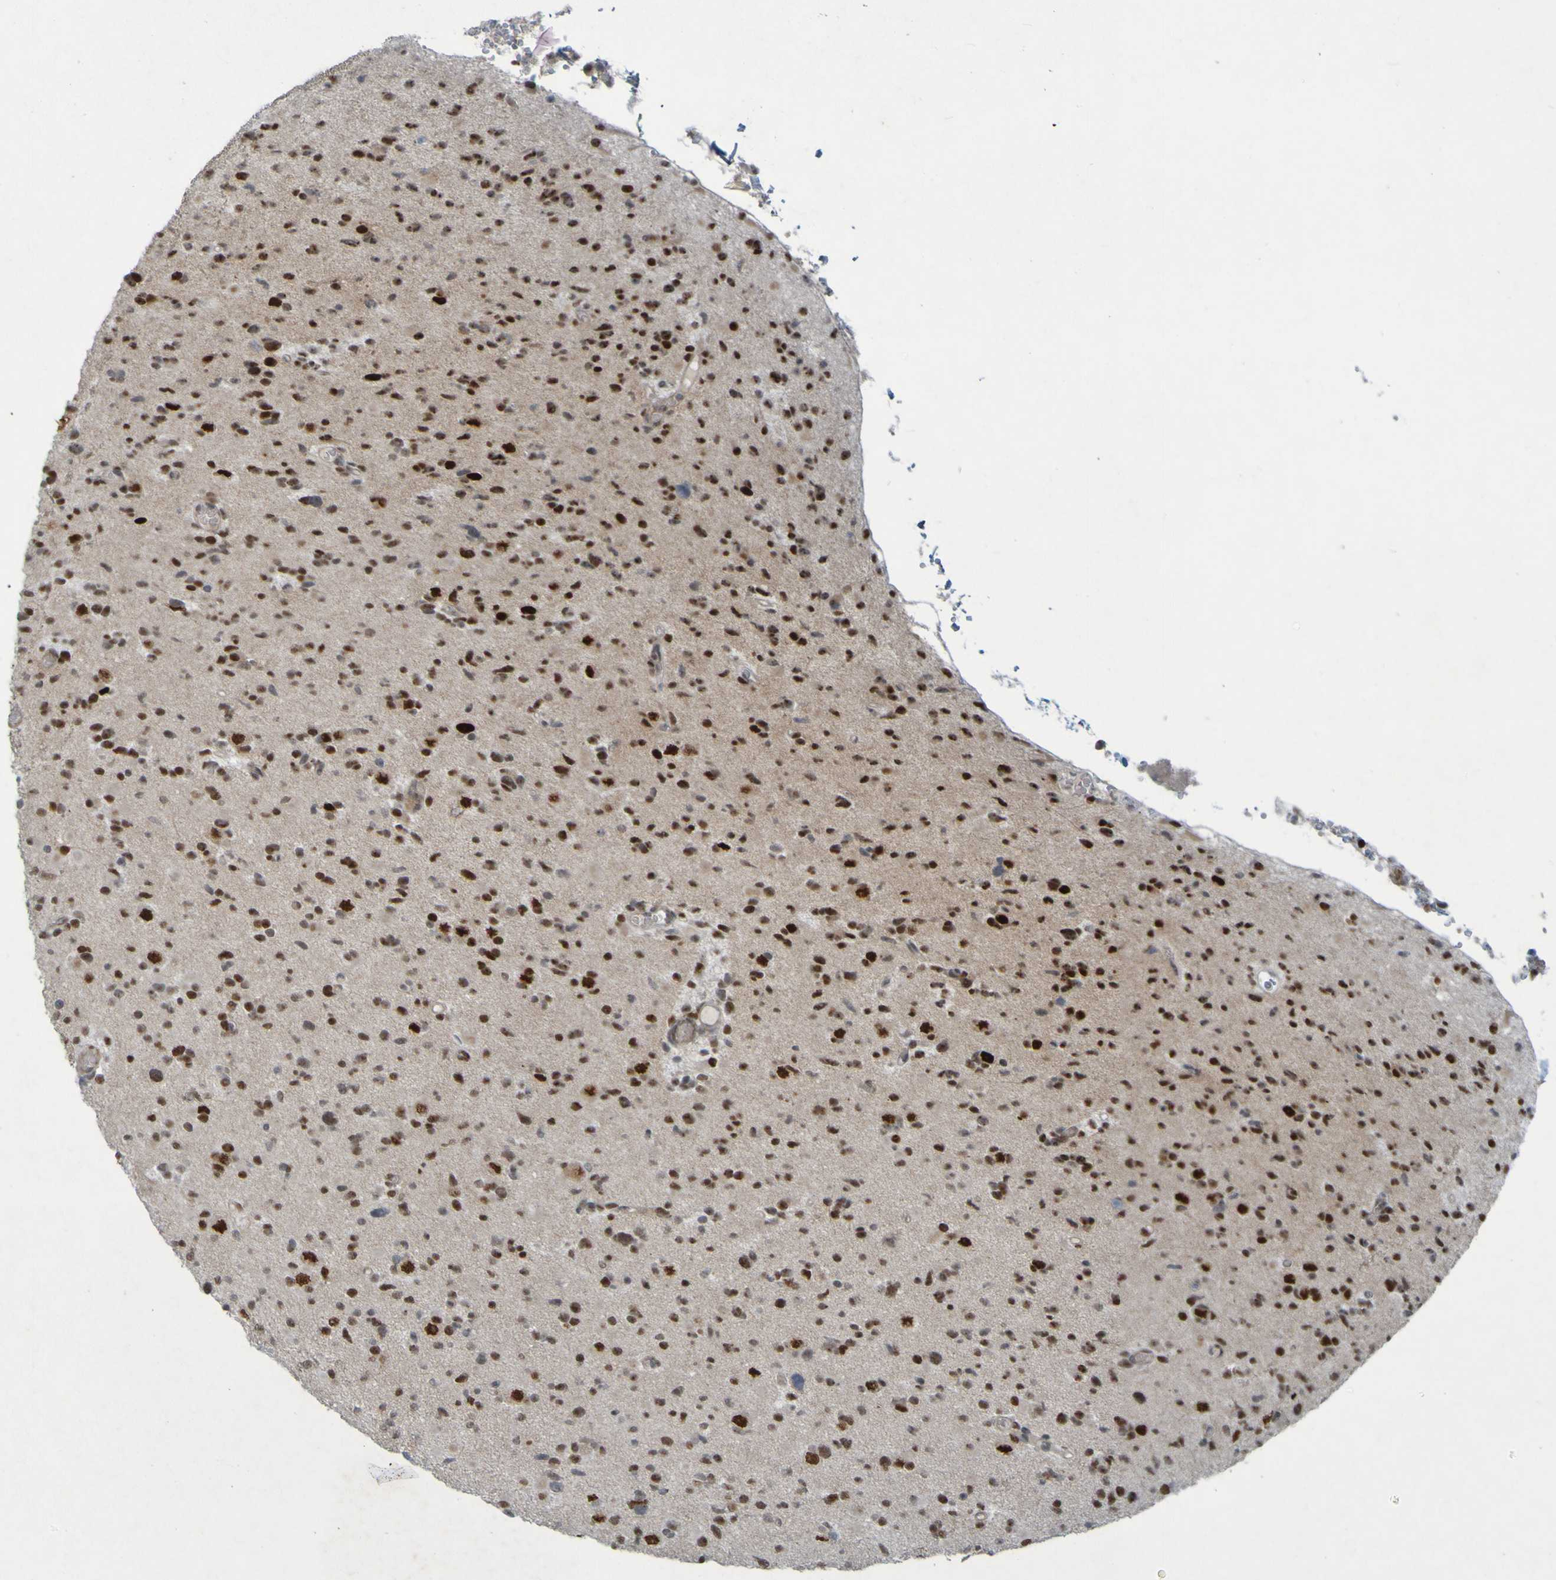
{"staining": {"intensity": "strong", "quantity": "25%-75%", "location": "nuclear"}, "tissue": "glioma", "cell_type": "Tumor cells", "image_type": "cancer", "snomed": [{"axis": "morphology", "description": "Glioma, malignant, Low grade"}, {"axis": "topography", "description": "Brain"}], "caption": "Protein expression by immunohistochemistry (IHC) exhibits strong nuclear staining in about 25%-75% of tumor cells in malignant glioma (low-grade). (DAB IHC with brightfield microscopy, high magnification).", "gene": "MCPH1", "patient": {"sex": "female", "age": 22}}